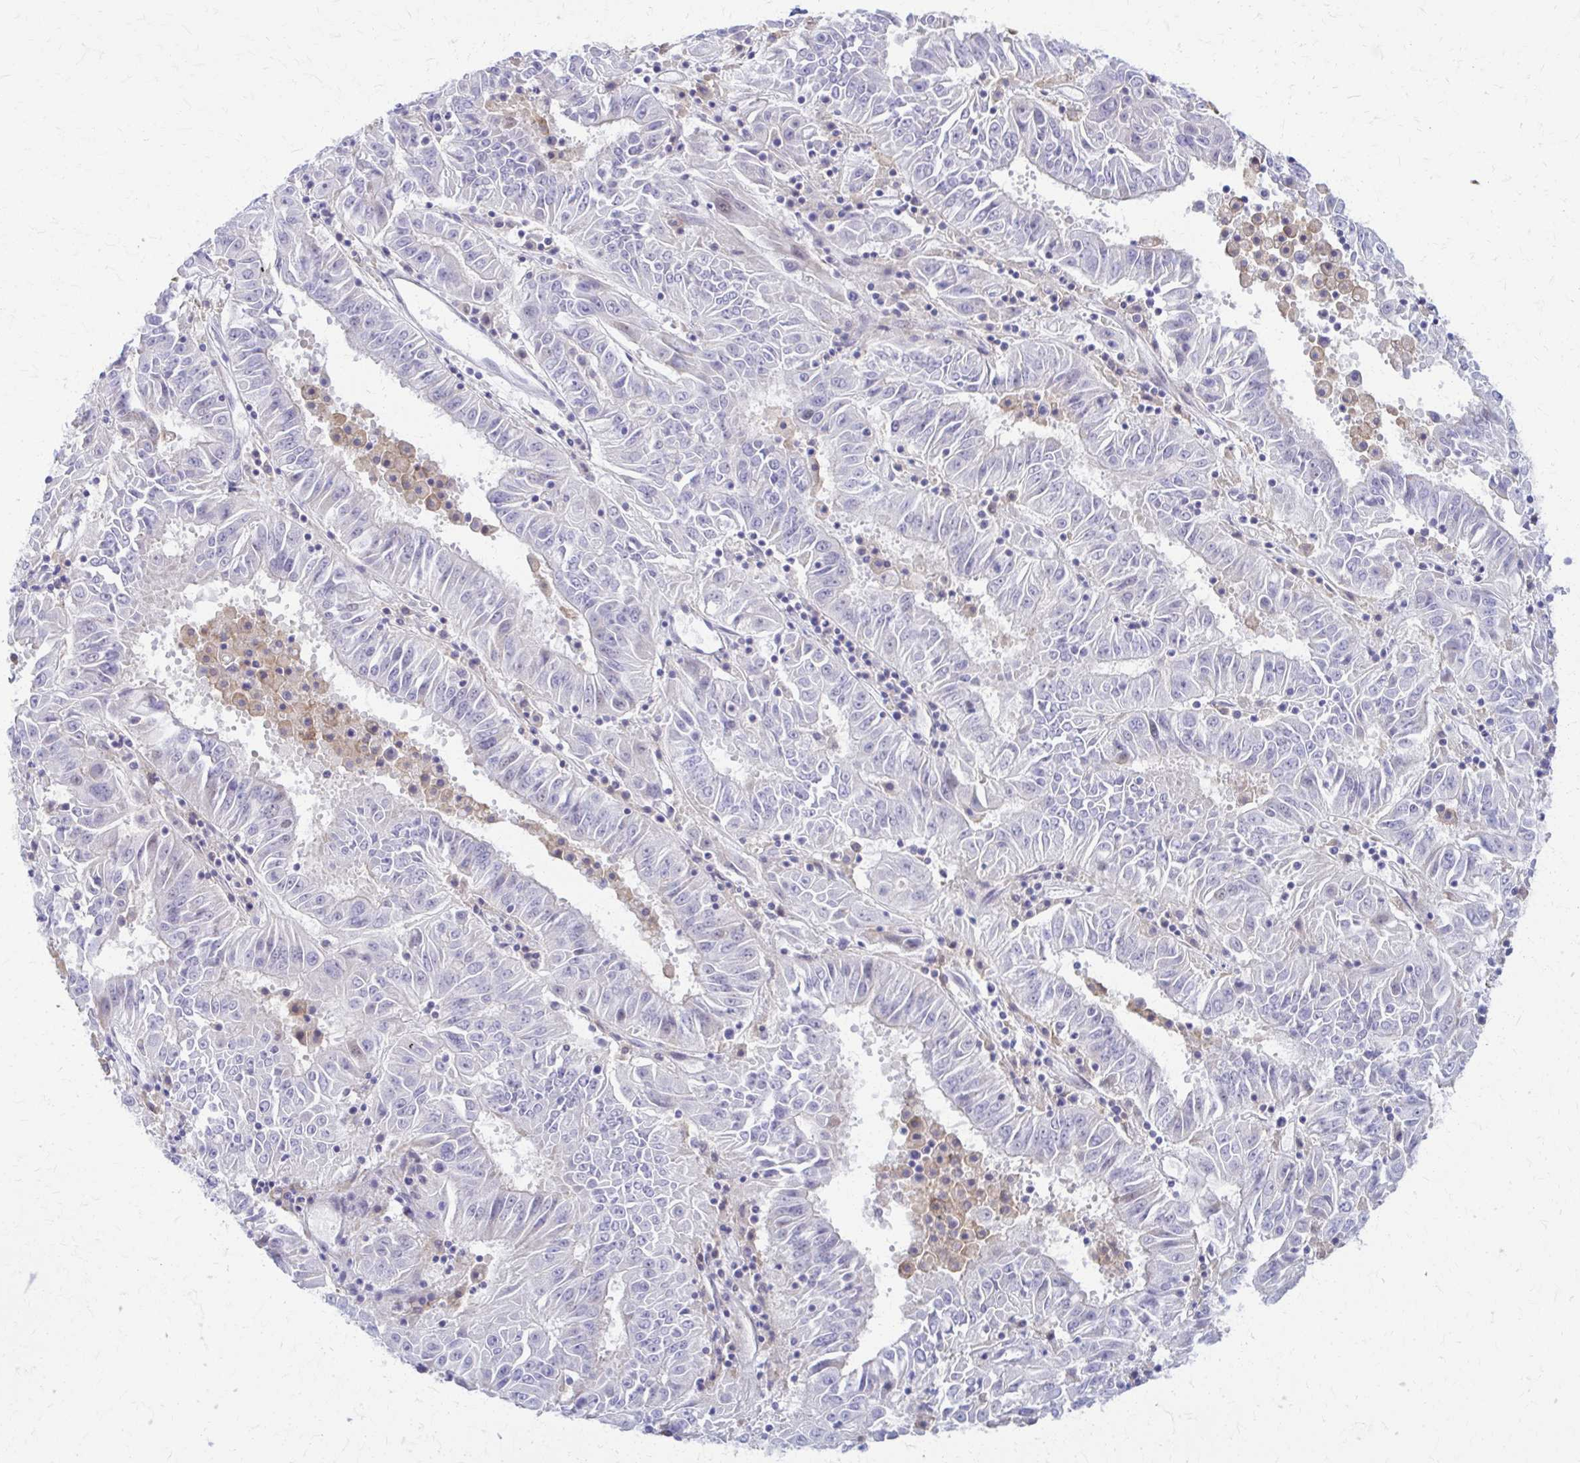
{"staining": {"intensity": "negative", "quantity": "none", "location": "none"}, "tissue": "pancreatic cancer", "cell_type": "Tumor cells", "image_type": "cancer", "snomed": [{"axis": "morphology", "description": "Adenocarcinoma, NOS"}, {"axis": "topography", "description": "Pancreas"}], "caption": "Photomicrograph shows no protein expression in tumor cells of pancreatic cancer tissue.", "gene": "RHOBTB2", "patient": {"sex": "male", "age": 63}}